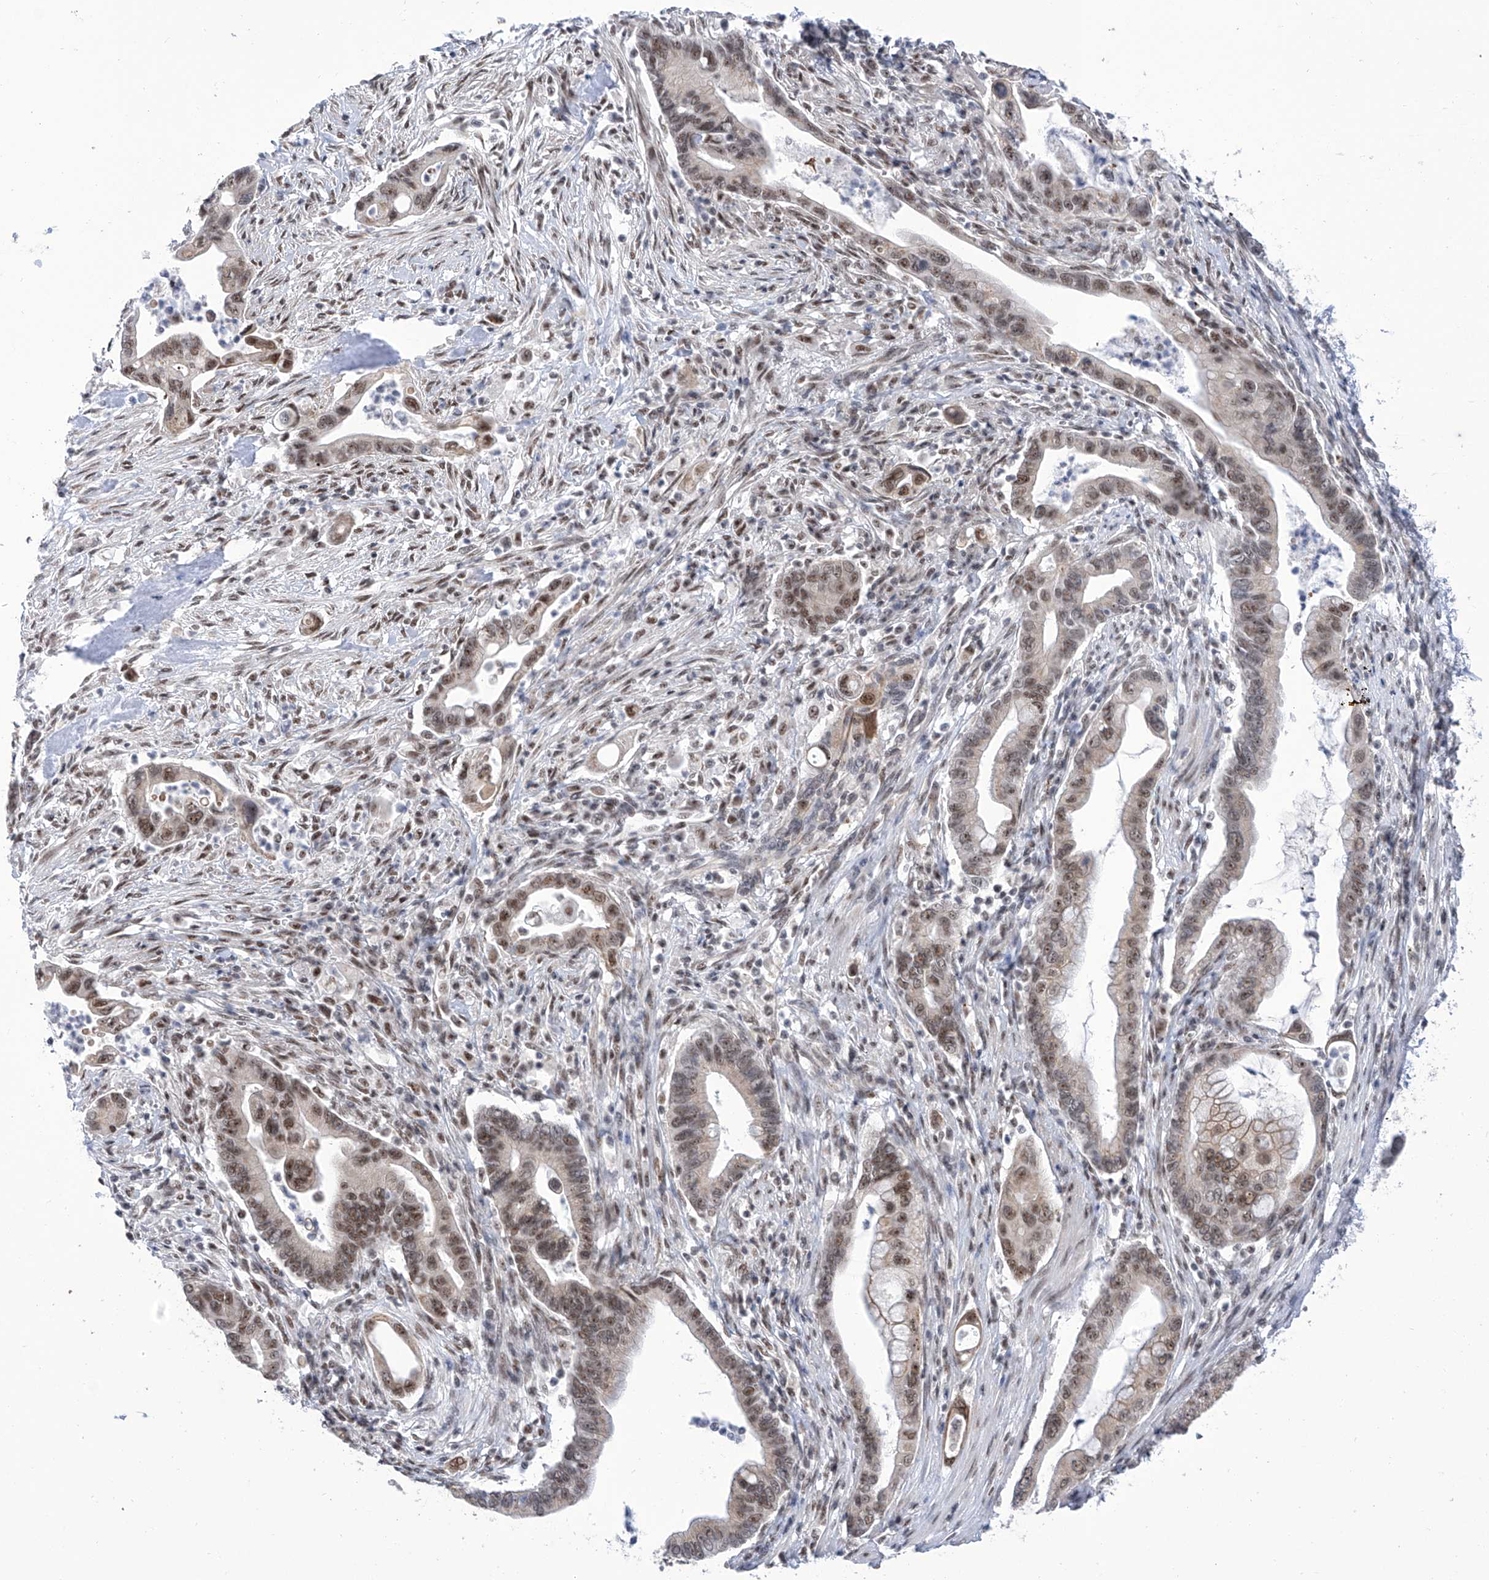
{"staining": {"intensity": "moderate", "quantity": ">75%", "location": "nuclear"}, "tissue": "pancreatic cancer", "cell_type": "Tumor cells", "image_type": "cancer", "snomed": [{"axis": "morphology", "description": "Adenocarcinoma, NOS"}, {"axis": "topography", "description": "Pancreas"}], "caption": "Immunohistochemical staining of human pancreatic cancer demonstrates moderate nuclear protein staining in approximately >75% of tumor cells.", "gene": "SART1", "patient": {"sex": "male", "age": 78}}